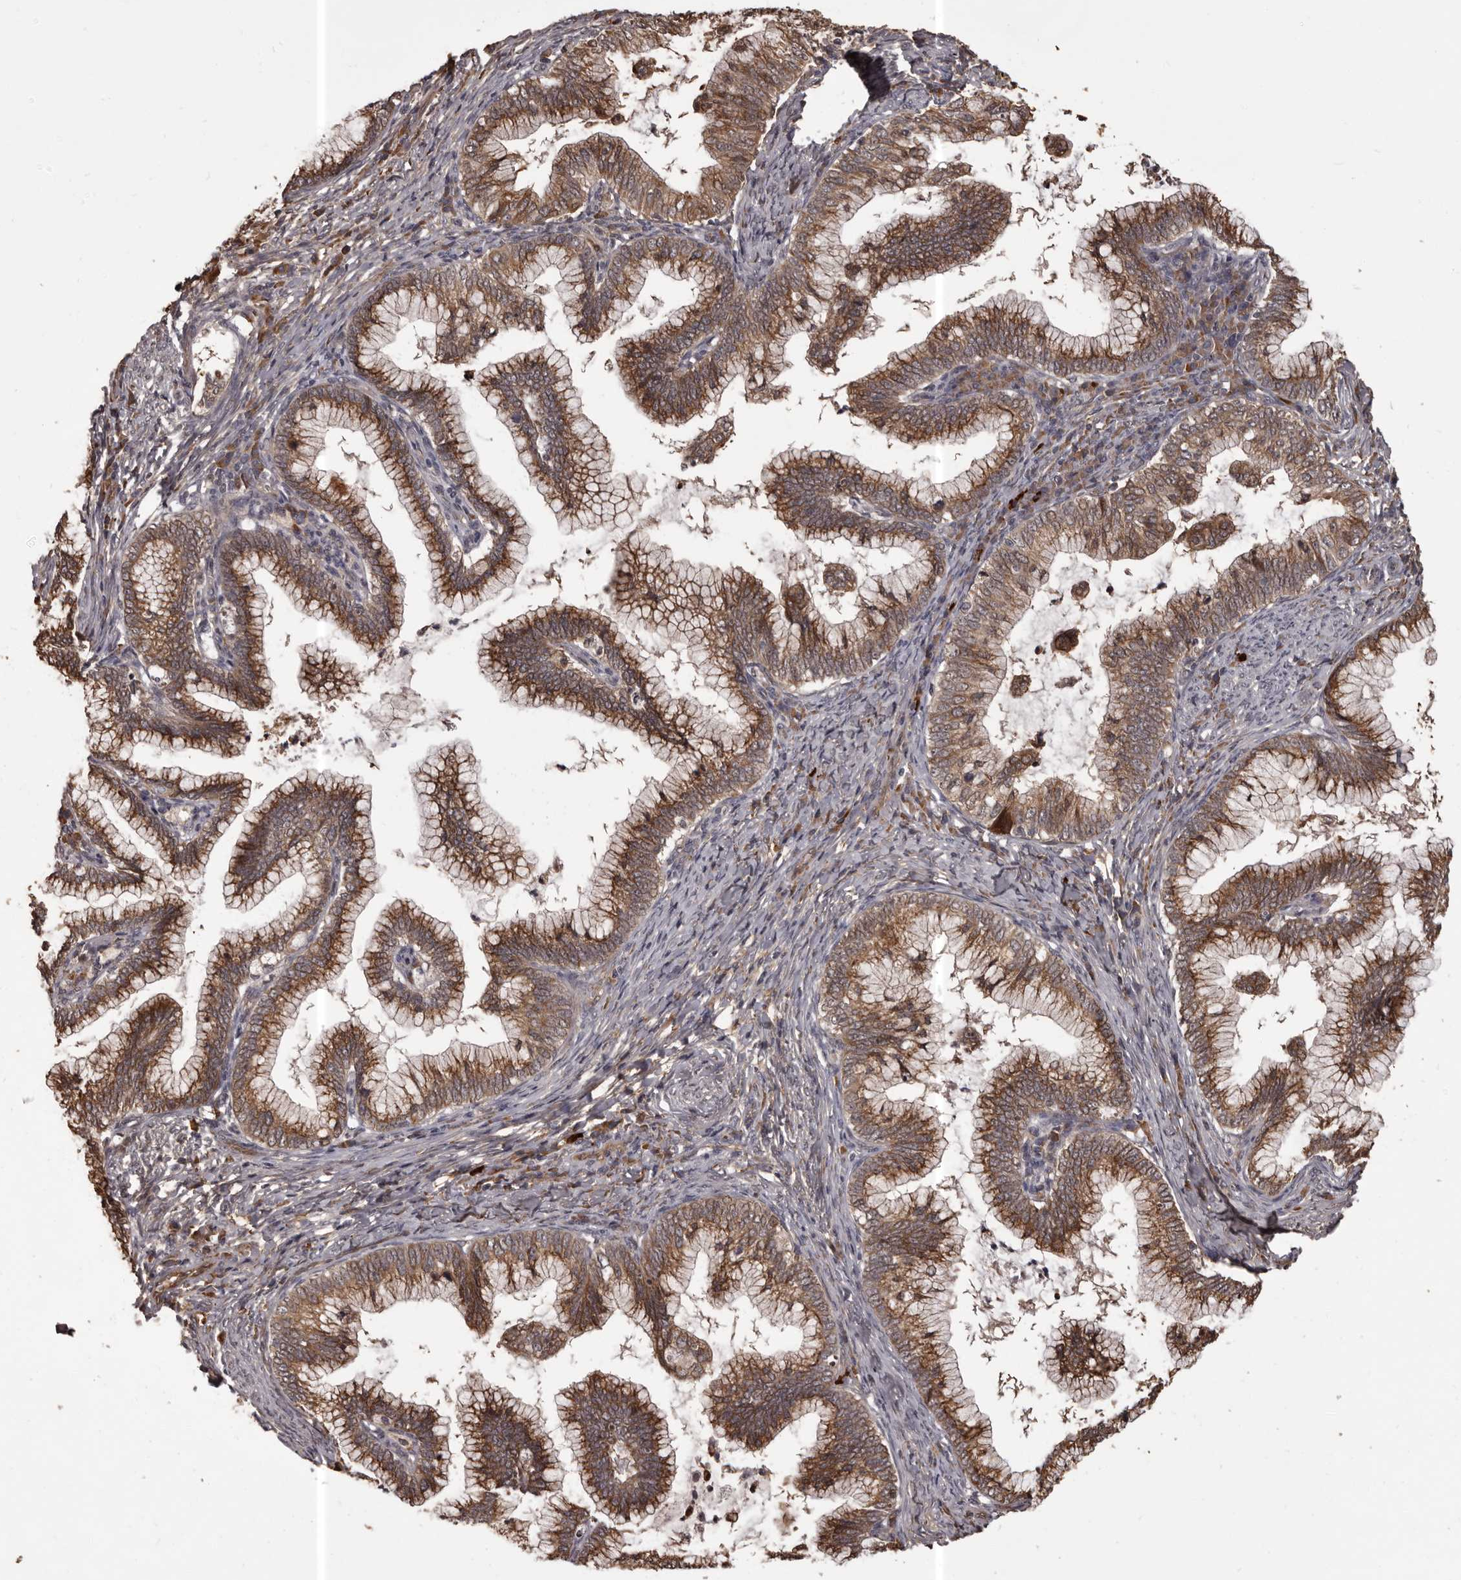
{"staining": {"intensity": "moderate", "quantity": ">75%", "location": "cytoplasmic/membranous"}, "tissue": "cervical cancer", "cell_type": "Tumor cells", "image_type": "cancer", "snomed": [{"axis": "morphology", "description": "Adenocarcinoma, NOS"}, {"axis": "topography", "description": "Cervix"}], "caption": "Protein staining demonstrates moderate cytoplasmic/membranous staining in about >75% of tumor cells in cervical cancer.", "gene": "SLITRK6", "patient": {"sex": "female", "age": 36}}